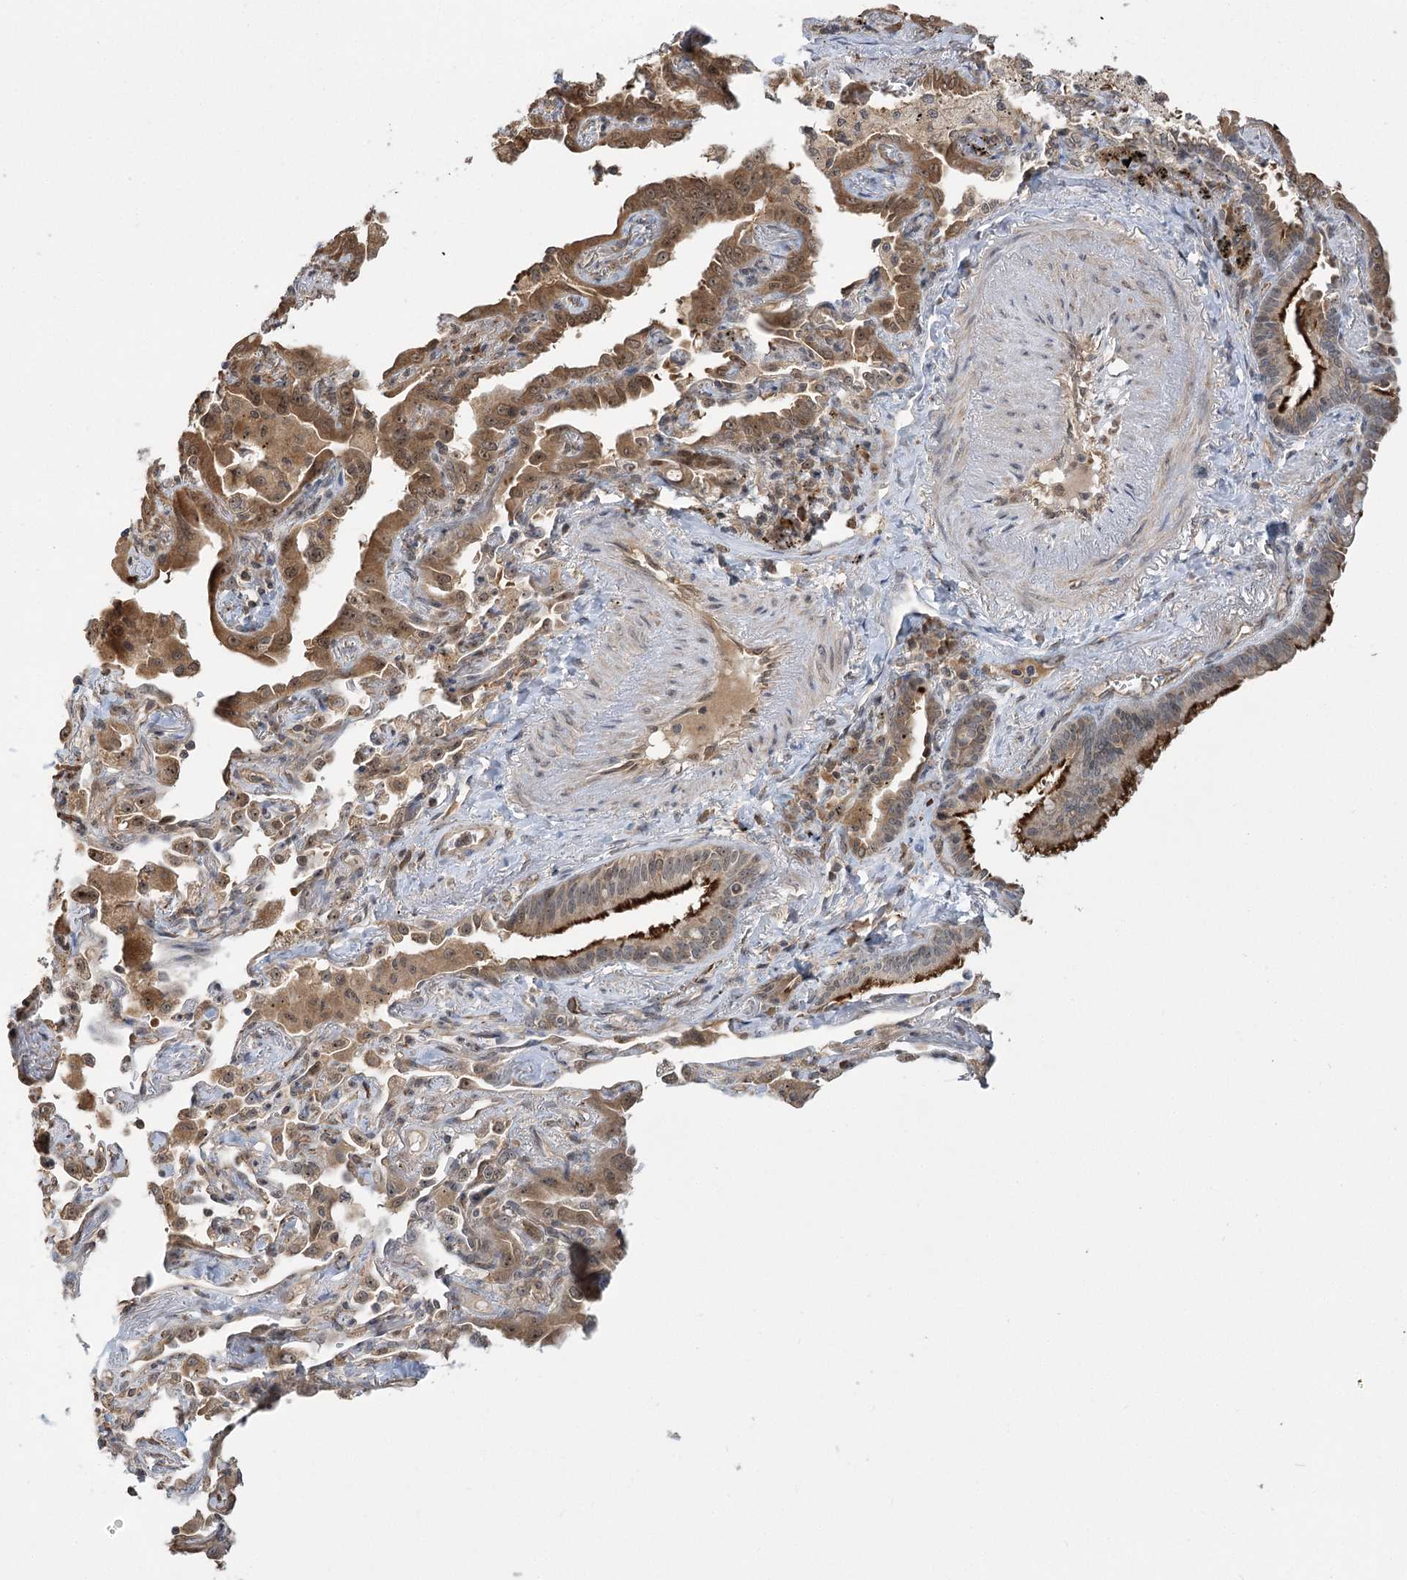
{"staining": {"intensity": "moderate", "quantity": "25%-75%", "location": "cytoplasmic/membranous,nuclear"}, "tissue": "lung cancer", "cell_type": "Tumor cells", "image_type": "cancer", "snomed": [{"axis": "morphology", "description": "Adenocarcinoma, NOS"}, {"axis": "topography", "description": "Lung"}], "caption": "This is an image of IHC staining of adenocarcinoma (lung), which shows moderate positivity in the cytoplasmic/membranous and nuclear of tumor cells.", "gene": "SERGEF", "patient": {"sex": "male", "age": 67}}